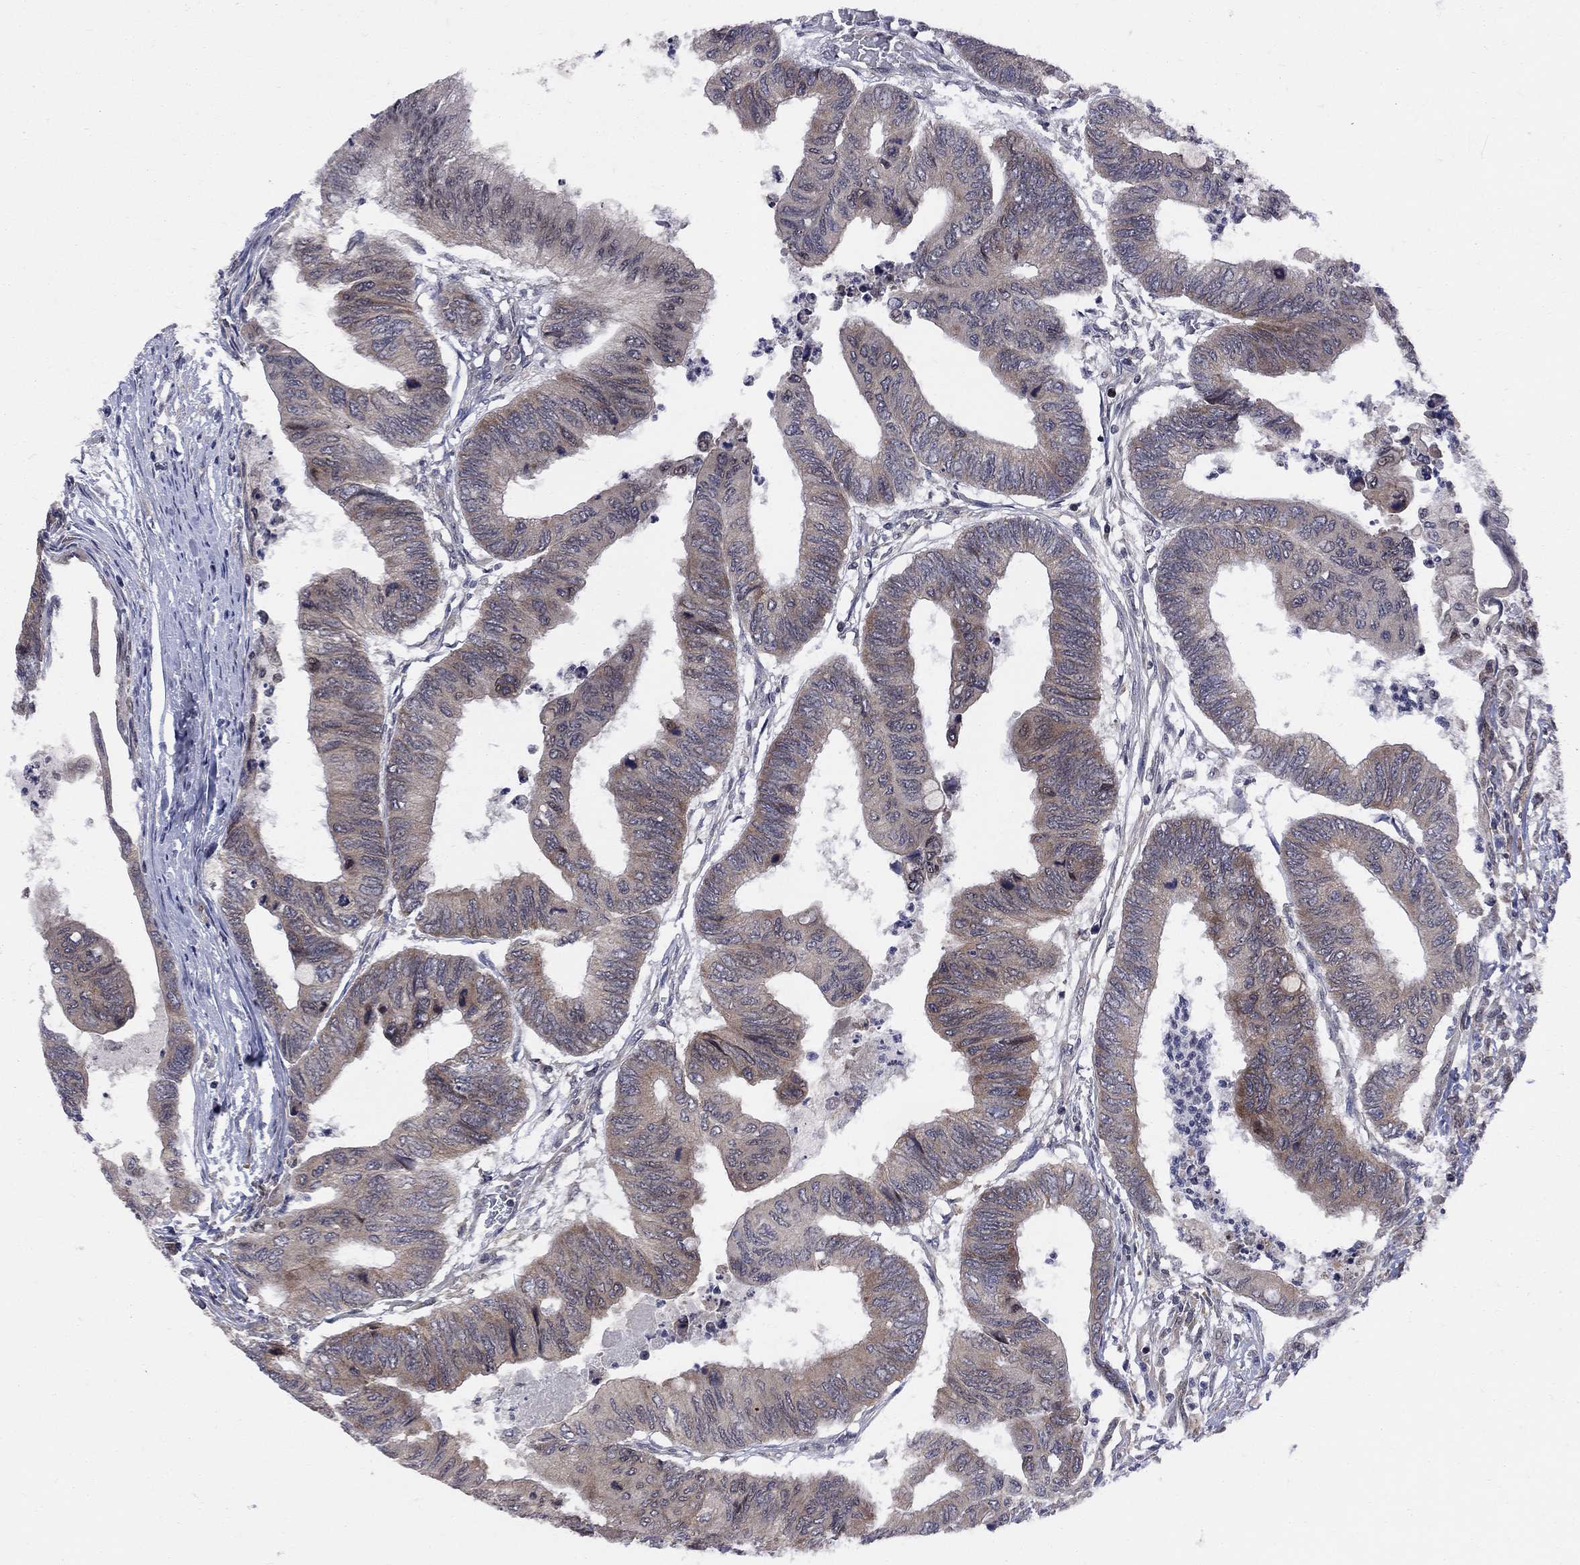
{"staining": {"intensity": "weak", "quantity": ">75%", "location": "cytoplasmic/membranous"}, "tissue": "colorectal cancer", "cell_type": "Tumor cells", "image_type": "cancer", "snomed": [{"axis": "morphology", "description": "Normal tissue, NOS"}, {"axis": "morphology", "description": "Adenocarcinoma, NOS"}, {"axis": "topography", "description": "Rectum"}, {"axis": "topography", "description": "Peripheral nerve tissue"}], "caption": "This photomicrograph demonstrates colorectal cancer stained with IHC to label a protein in brown. The cytoplasmic/membranous of tumor cells show weak positivity for the protein. Nuclei are counter-stained blue.", "gene": "CNOT11", "patient": {"sex": "male", "age": 92}}